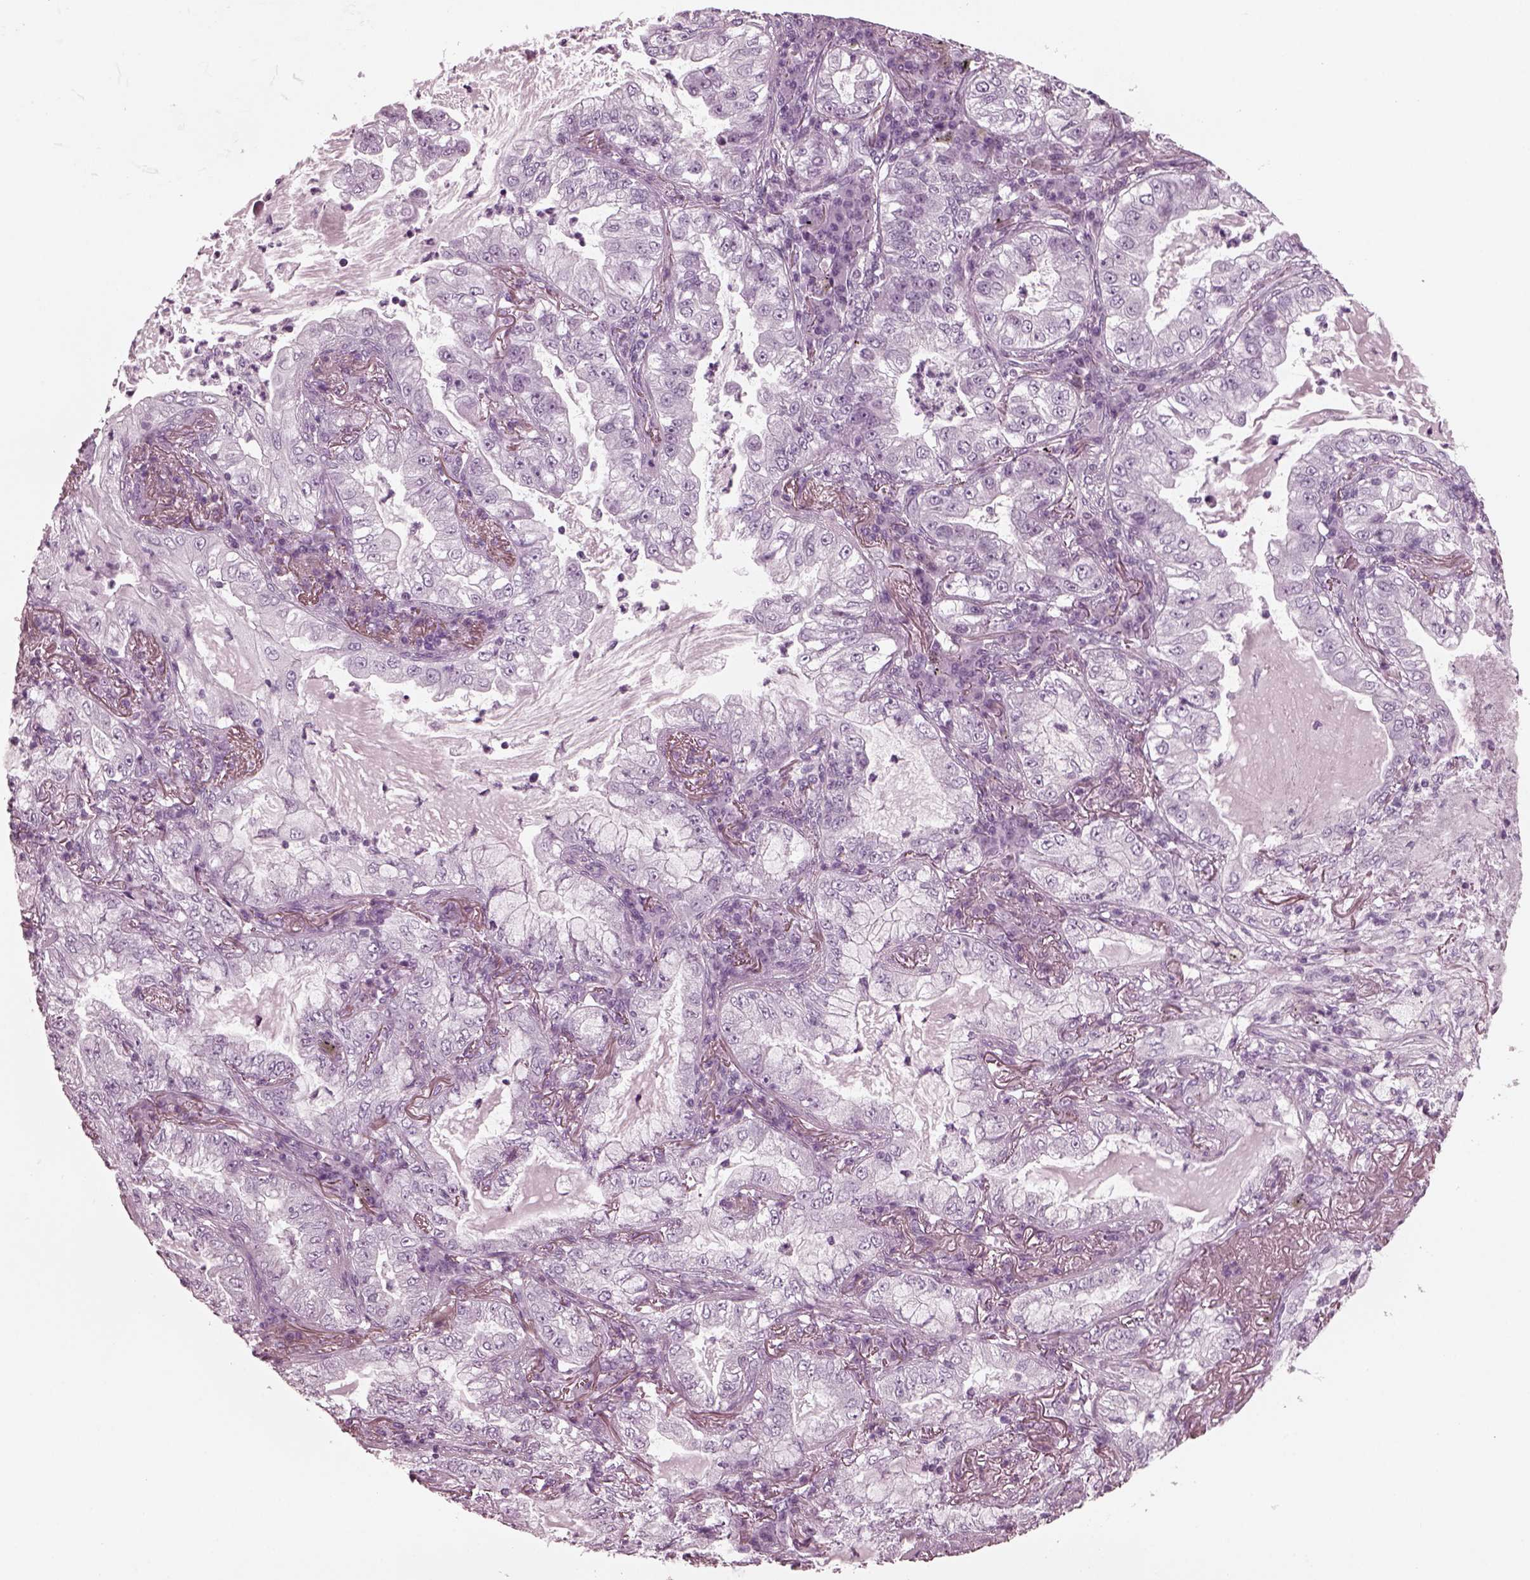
{"staining": {"intensity": "negative", "quantity": "none", "location": "none"}, "tissue": "lung cancer", "cell_type": "Tumor cells", "image_type": "cancer", "snomed": [{"axis": "morphology", "description": "Adenocarcinoma, NOS"}, {"axis": "topography", "description": "Lung"}], "caption": "An immunohistochemistry (IHC) micrograph of adenocarcinoma (lung) is shown. There is no staining in tumor cells of adenocarcinoma (lung).", "gene": "GRM6", "patient": {"sex": "female", "age": 73}}